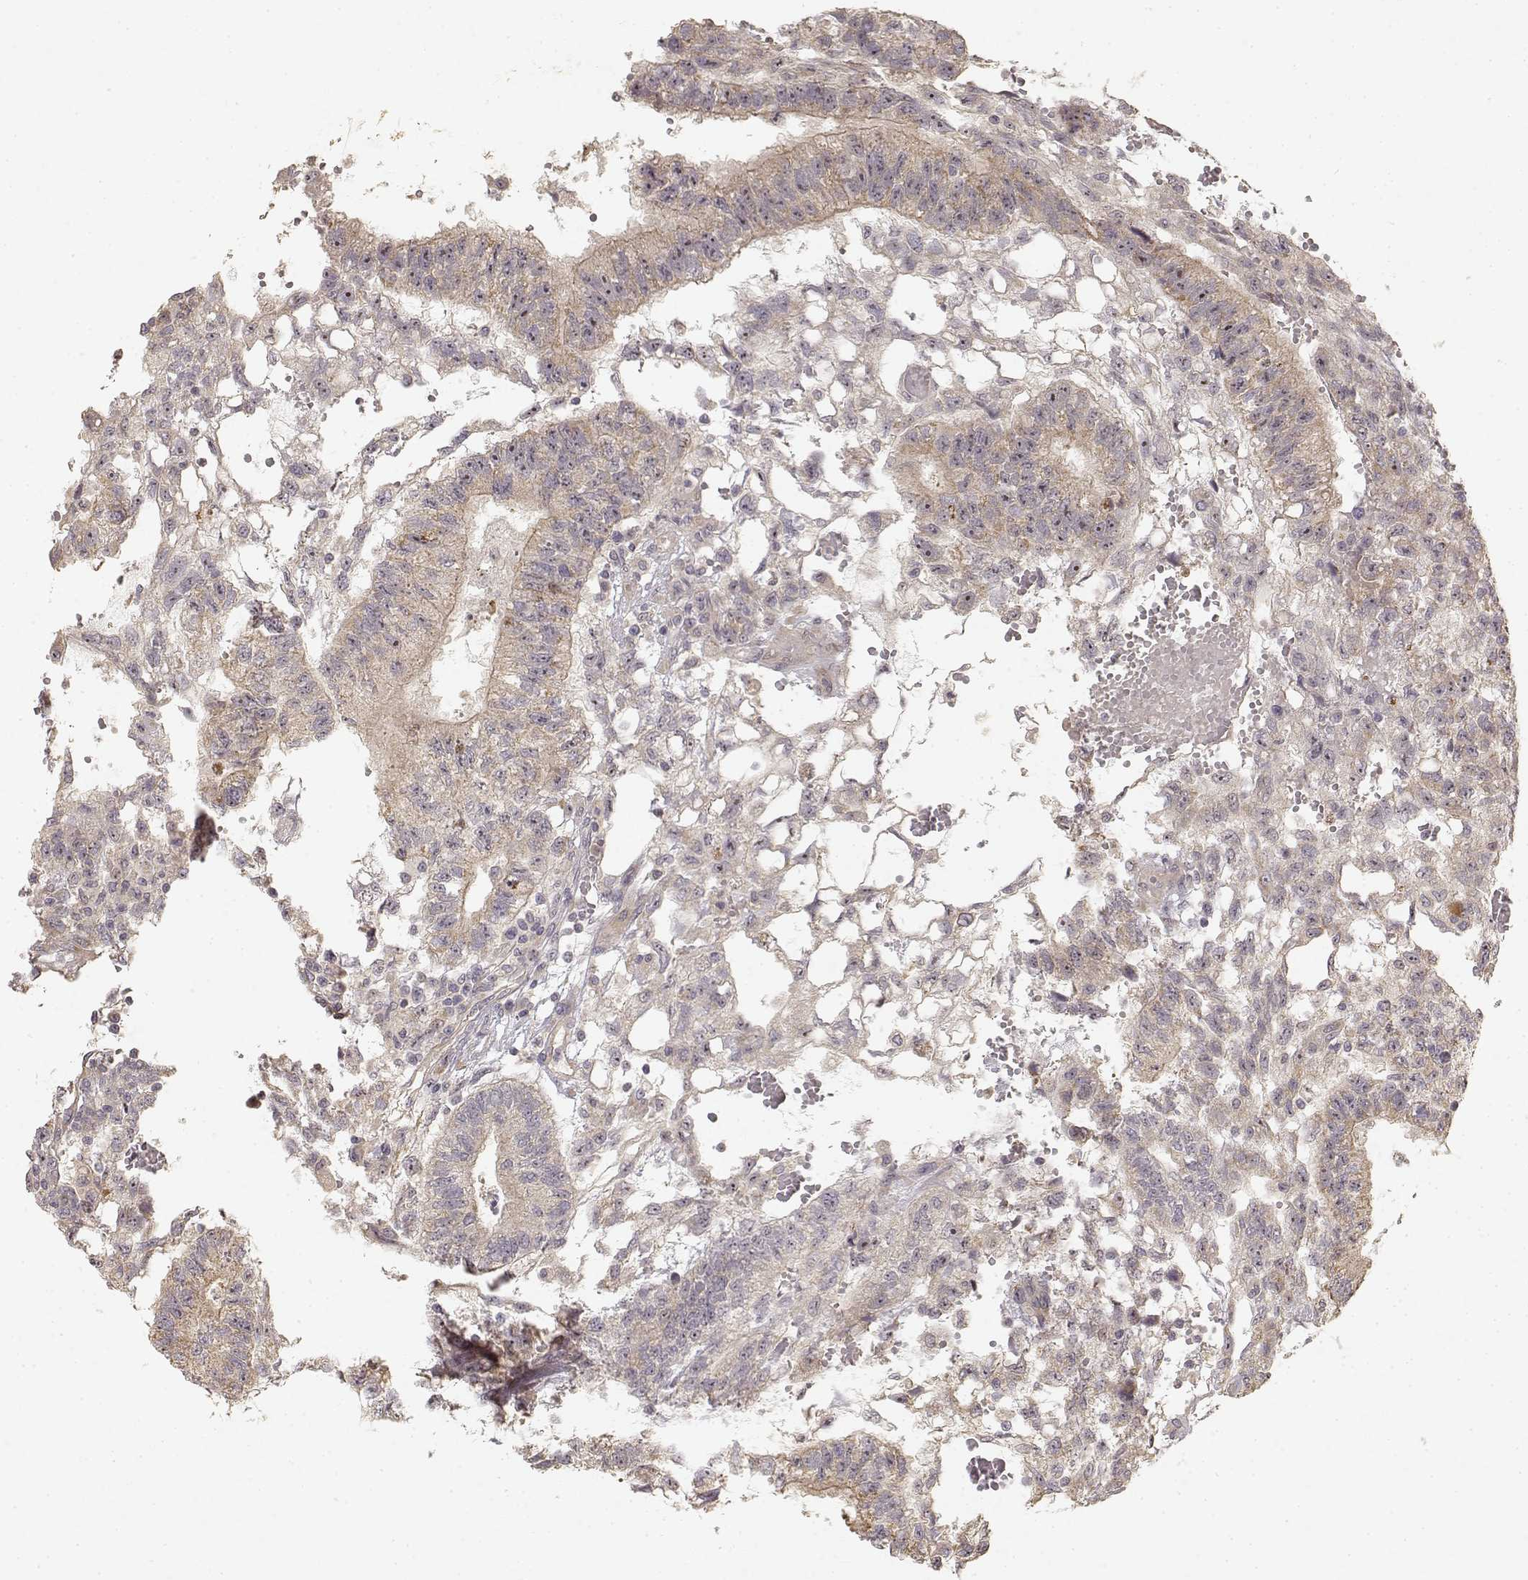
{"staining": {"intensity": "weak", "quantity": ">75%", "location": "cytoplasmic/membranous"}, "tissue": "testis cancer", "cell_type": "Tumor cells", "image_type": "cancer", "snomed": [{"axis": "morphology", "description": "Carcinoma, Embryonal, NOS"}, {"axis": "topography", "description": "Testis"}], "caption": "High-magnification brightfield microscopy of testis cancer (embryonal carcinoma) stained with DAB (brown) and counterstained with hematoxylin (blue). tumor cells exhibit weak cytoplasmic/membranous staining is present in approximately>75% of cells. The staining is performed using DAB brown chromogen to label protein expression. The nuclei are counter-stained blue using hematoxylin.", "gene": "MED12L", "patient": {"sex": "male", "age": 32}}